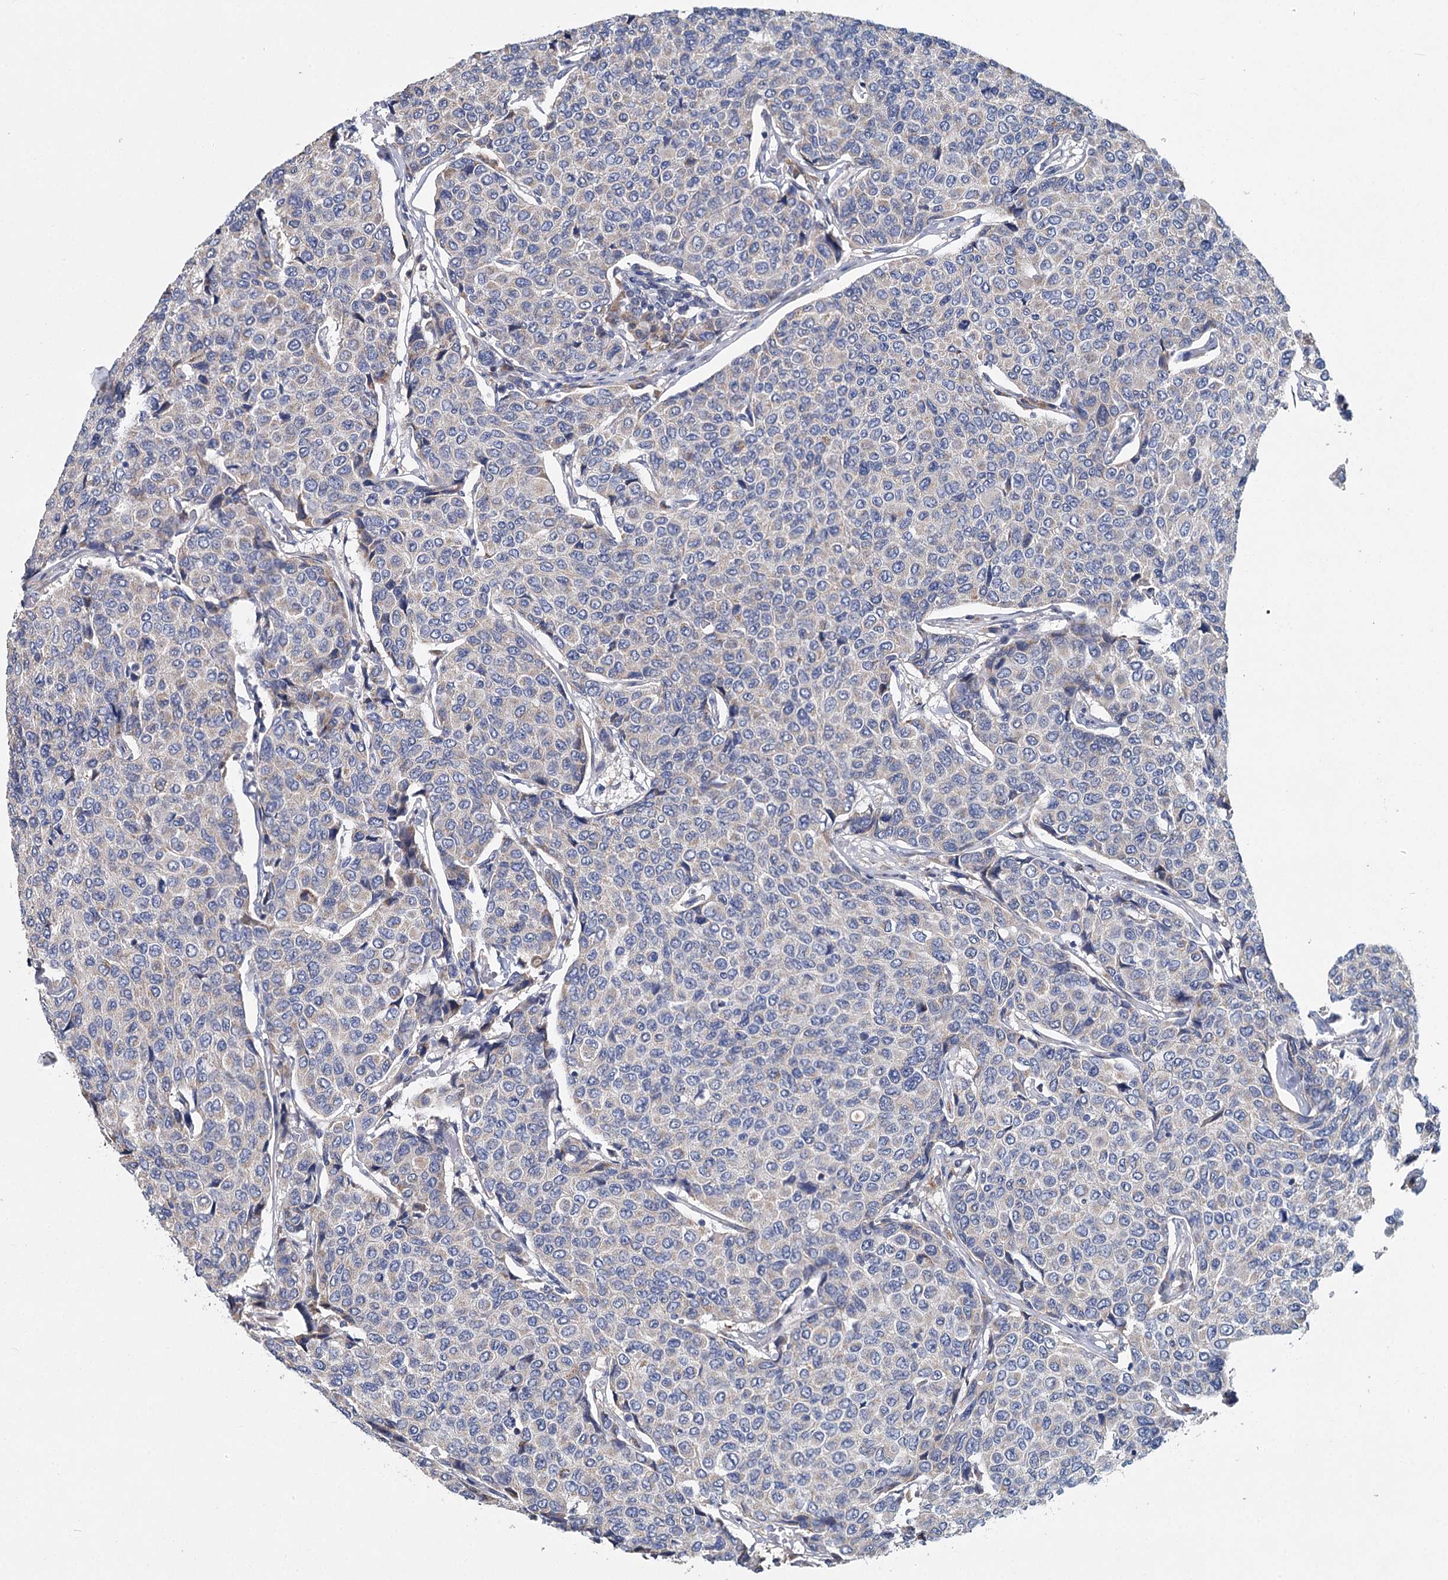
{"staining": {"intensity": "negative", "quantity": "none", "location": "none"}, "tissue": "breast cancer", "cell_type": "Tumor cells", "image_type": "cancer", "snomed": [{"axis": "morphology", "description": "Duct carcinoma"}, {"axis": "topography", "description": "Breast"}], "caption": "This is an immunohistochemistry (IHC) photomicrograph of human invasive ductal carcinoma (breast). There is no positivity in tumor cells.", "gene": "ANKRD16", "patient": {"sex": "female", "age": 55}}